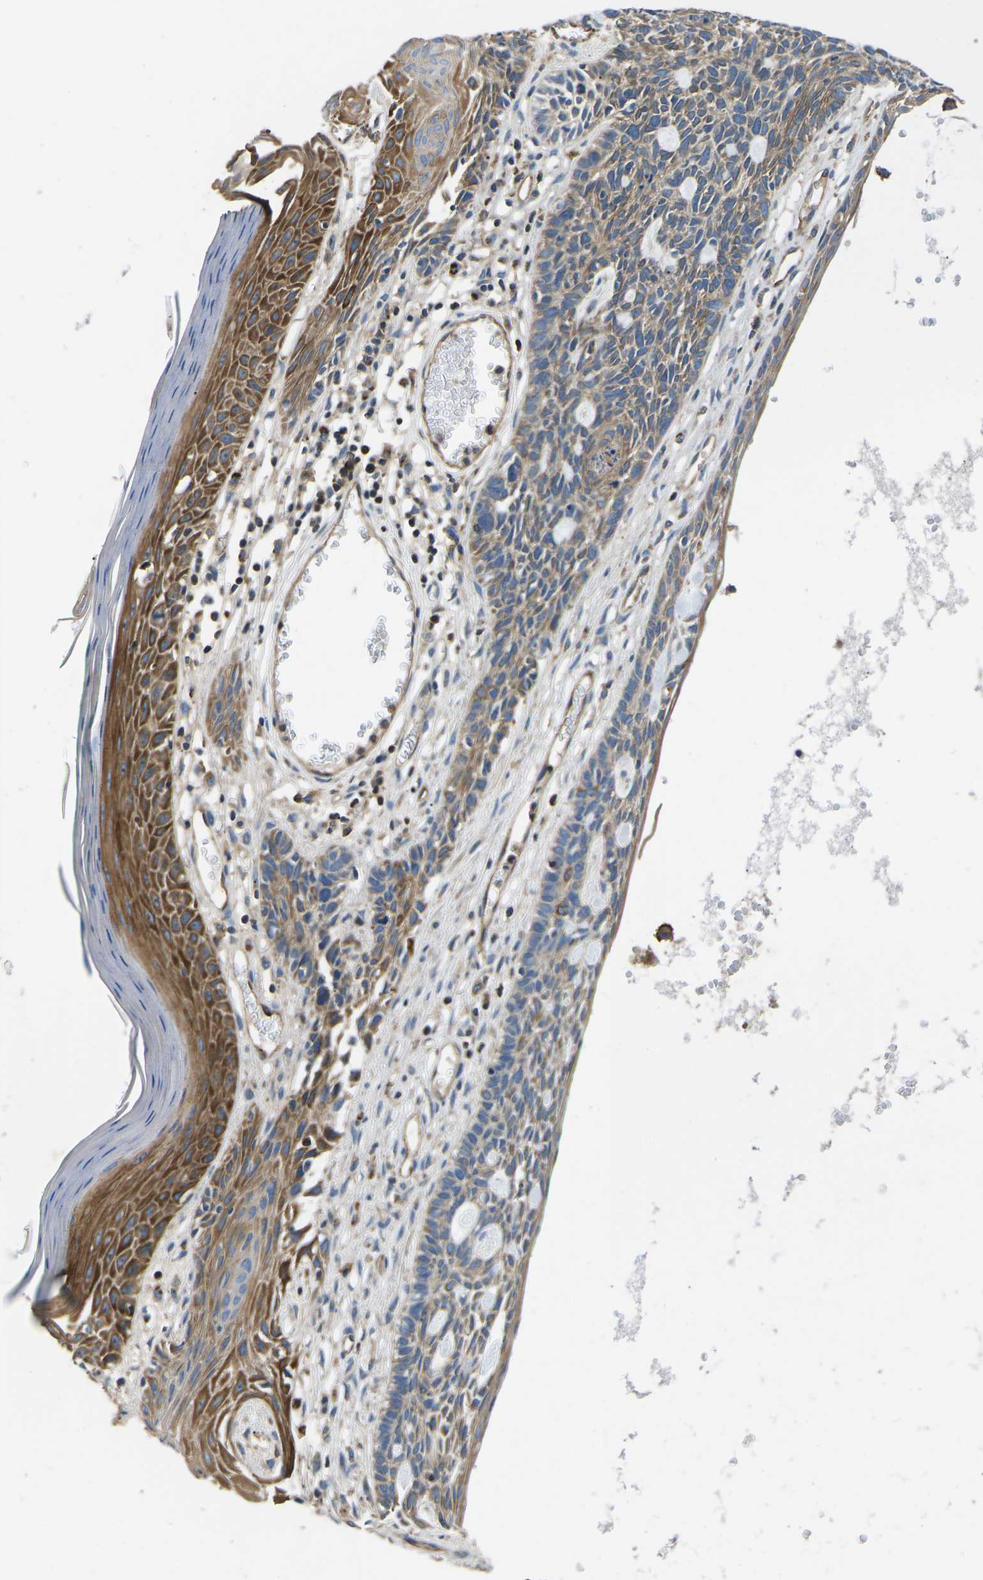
{"staining": {"intensity": "moderate", "quantity": ">75%", "location": "cytoplasmic/membranous"}, "tissue": "skin cancer", "cell_type": "Tumor cells", "image_type": "cancer", "snomed": [{"axis": "morphology", "description": "Basal cell carcinoma"}, {"axis": "topography", "description": "Skin"}], "caption": "Approximately >75% of tumor cells in skin cancer (basal cell carcinoma) exhibit moderate cytoplasmic/membranous protein positivity as visualized by brown immunohistochemical staining.", "gene": "KCNJ15", "patient": {"sex": "male", "age": 67}}